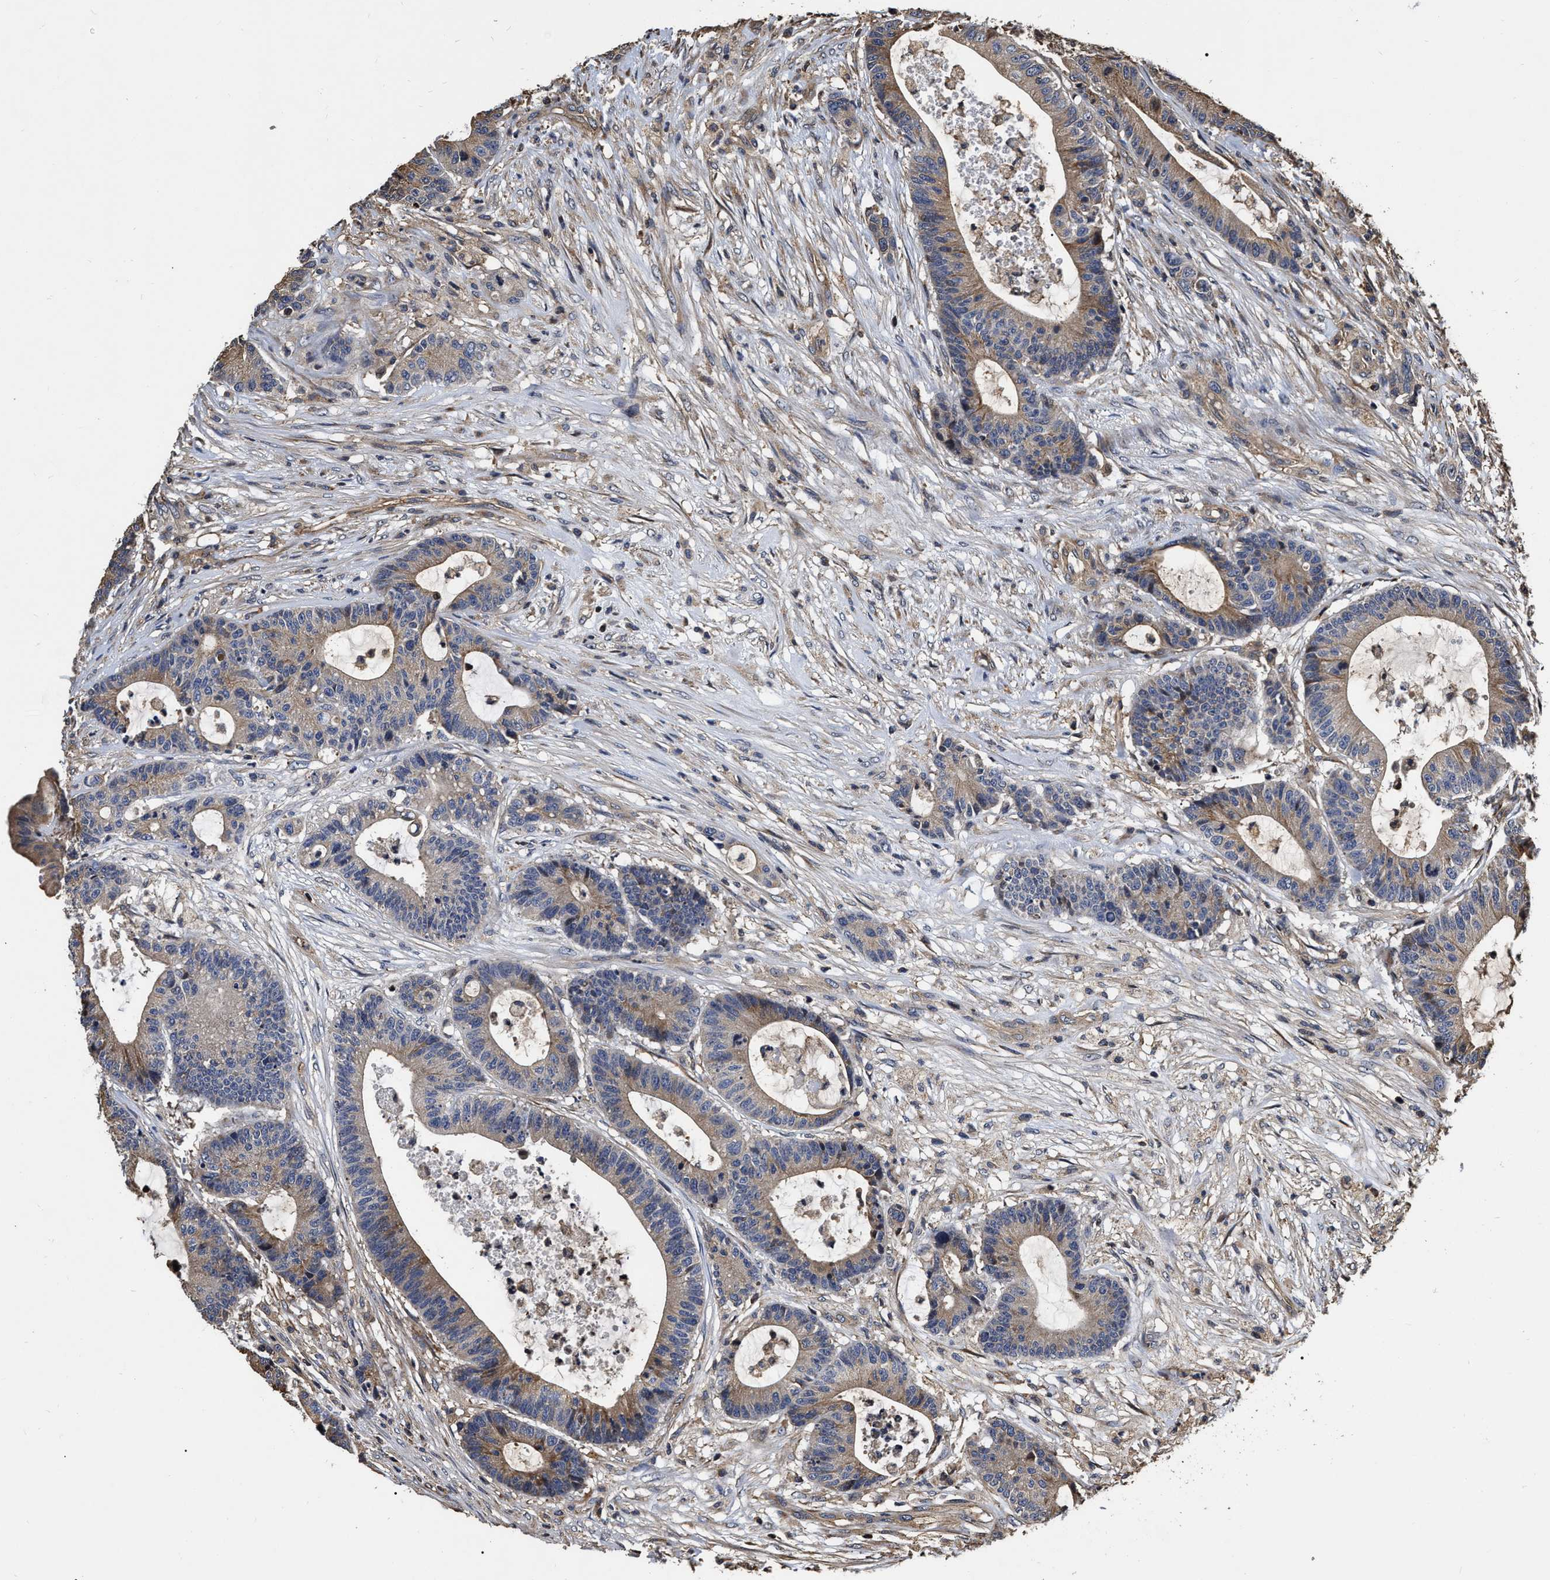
{"staining": {"intensity": "weak", "quantity": ">75%", "location": "cytoplasmic/membranous"}, "tissue": "colorectal cancer", "cell_type": "Tumor cells", "image_type": "cancer", "snomed": [{"axis": "morphology", "description": "Adenocarcinoma, NOS"}, {"axis": "topography", "description": "Colon"}], "caption": "Colorectal cancer (adenocarcinoma) was stained to show a protein in brown. There is low levels of weak cytoplasmic/membranous expression in approximately >75% of tumor cells.", "gene": "ABCG8", "patient": {"sex": "female", "age": 84}}